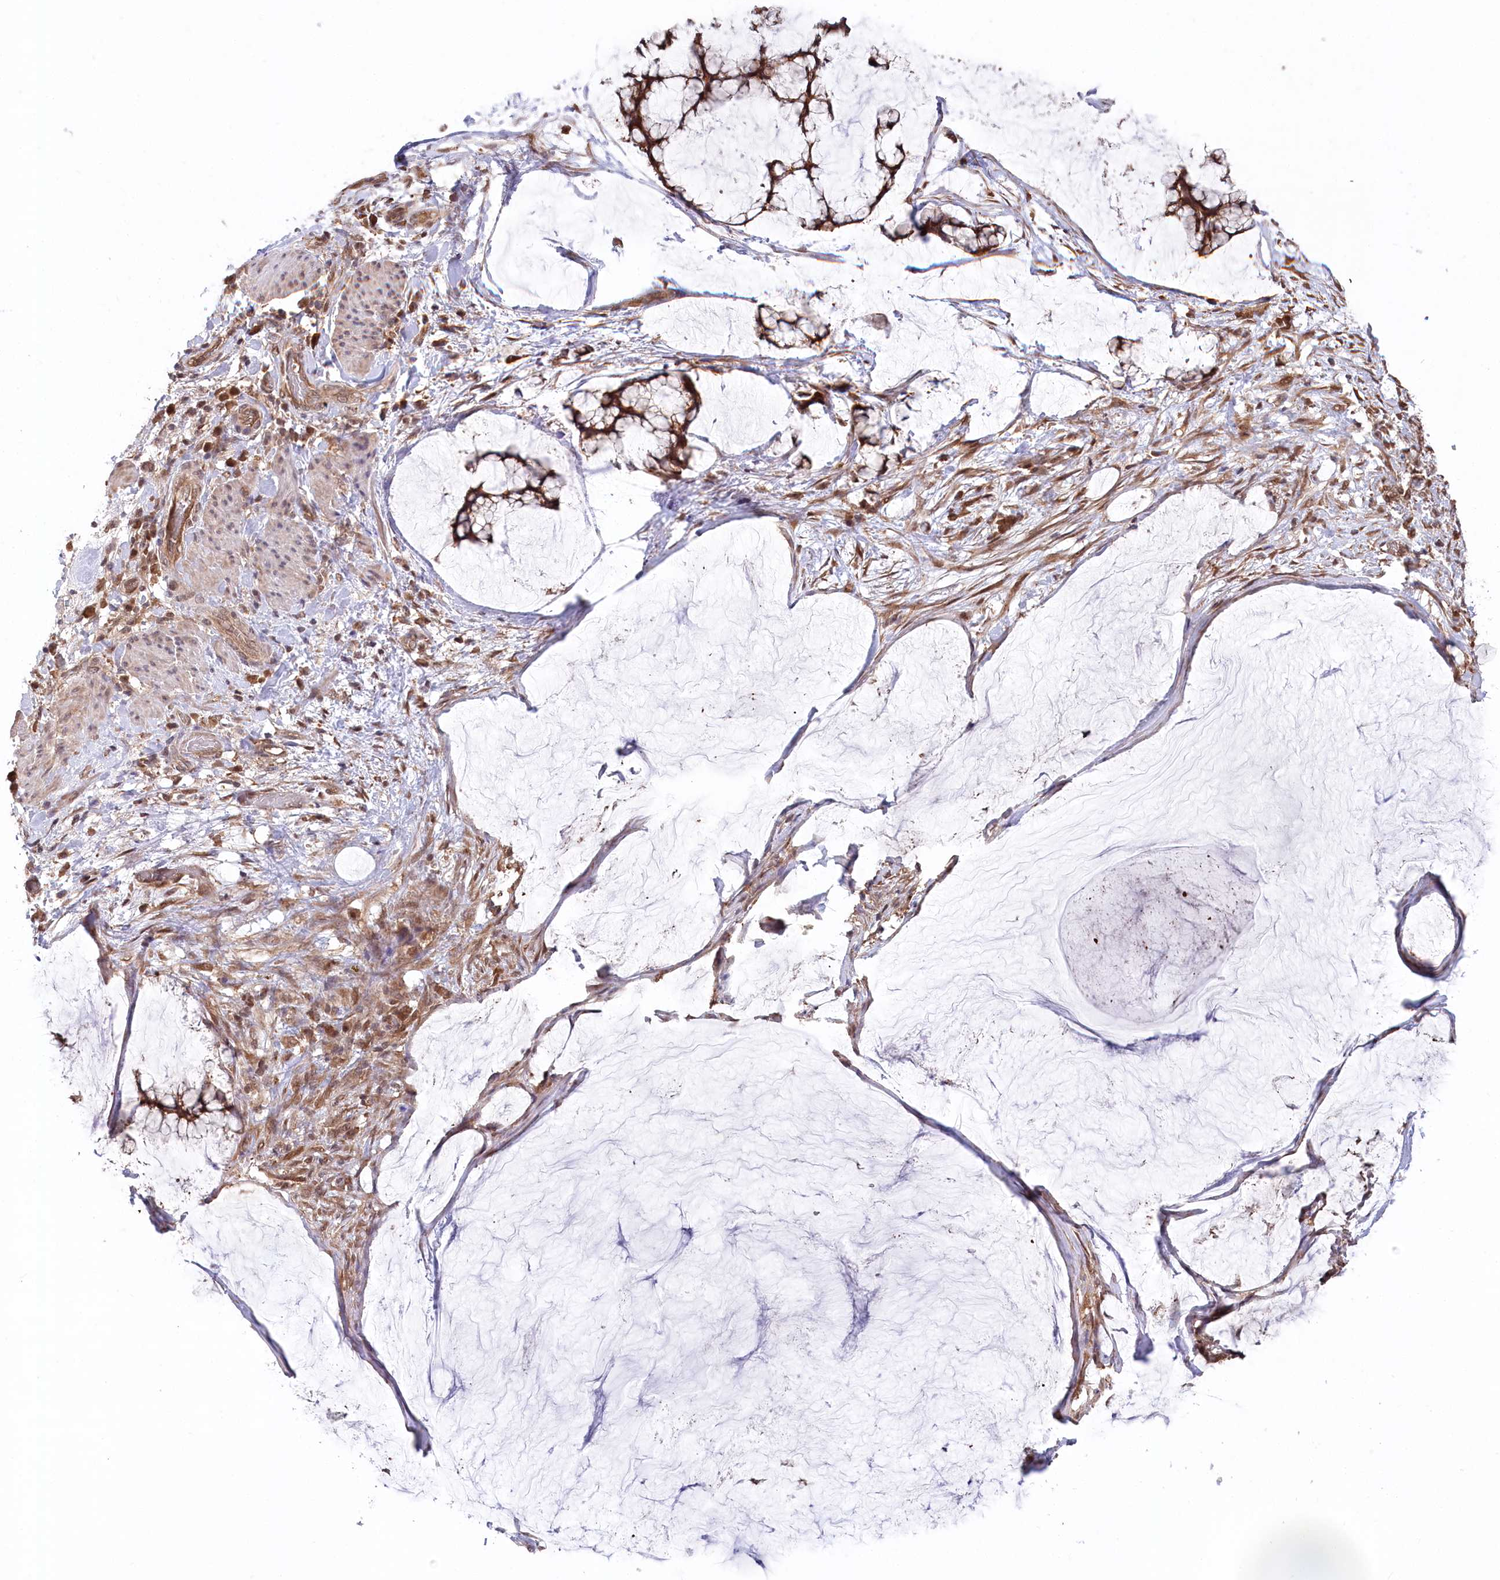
{"staining": {"intensity": "strong", "quantity": ">75%", "location": "cytoplasmic/membranous,nuclear"}, "tissue": "ovarian cancer", "cell_type": "Tumor cells", "image_type": "cancer", "snomed": [{"axis": "morphology", "description": "Cystadenocarcinoma, mucinous, NOS"}, {"axis": "topography", "description": "Ovary"}], "caption": "IHC (DAB) staining of human ovarian cancer (mucinous cystadenocarcinoma) demonstrates strong cytoplasmic/membranous and nuclear protein expression in approximately >75% of tumor cells. (brown staining indicates protein expression, while blue staining denotes nuclei).", "gene": "PSMA1", "patient": {"sex": "female", "age": 42}}